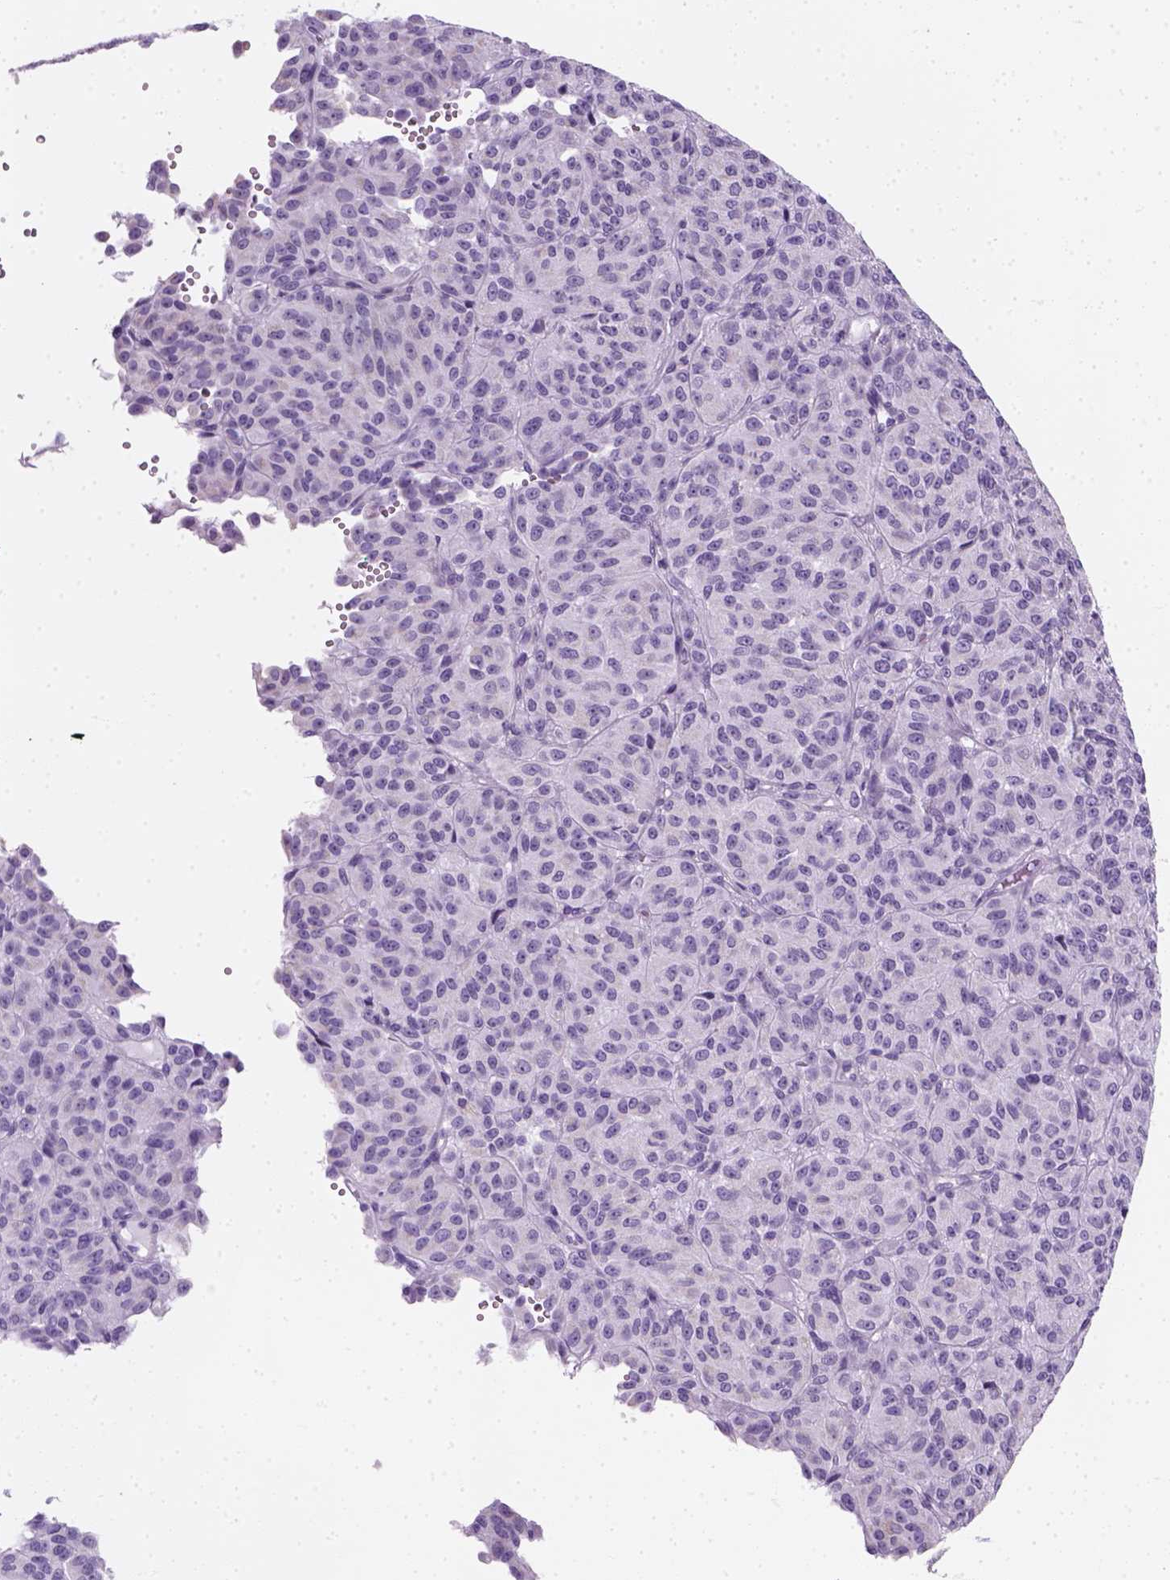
{"staining": {"intensity": "negative", "quantity": "none", "location": "none"}, "tissue": "melanoma", "cell_type": "Tumor cells", "image_type": "cancer", "snomed": [{"axis": "morphology", "description": "Malignant melanoma, Metastatic site"}, {"axis": "topography", "description": "Brain"}], "caption": "This is an immunohistochemistry (IHC) photomicrograph of human malignant melanoma (metastatic site). There is no staining in tumor cells.", "gene": "SLC12A5", "patient": {"sex": "female", "age": 56}}